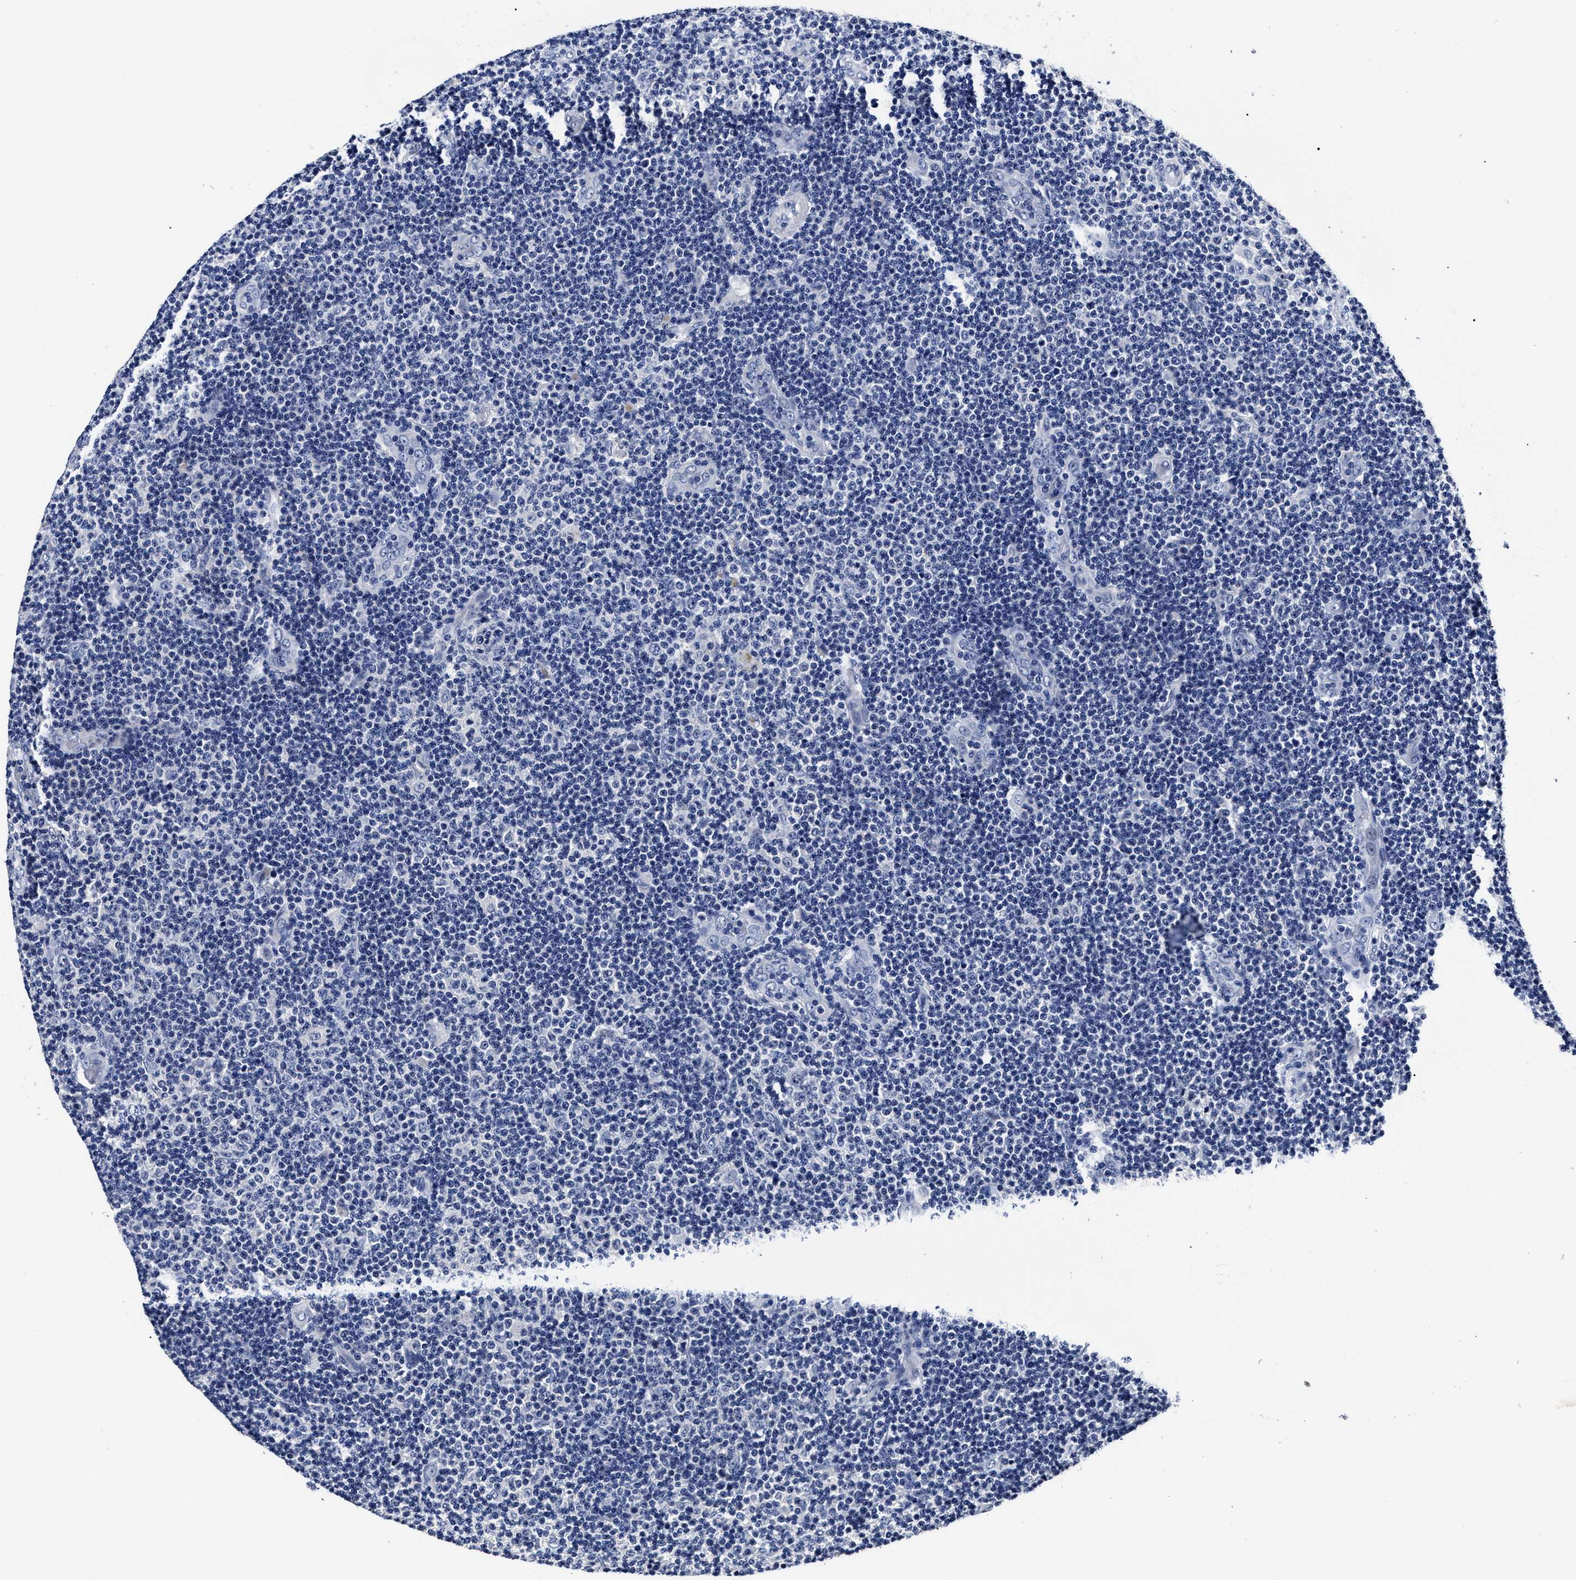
{"staining": {"intensity": "negative", "quantity": "none", "location": "none"}, "tissue": "lymphoma", "cell_type": "Tumor cells", "image_type": "cancer", "snomed": [{"axis": "morphology", "description": "Malignant lymphoma, non-Hodgkin's type, Low grade"}, {"axis": "topography", "description": "Lymph node"}], "caption": "Immunohistochemistry of human low-grade malignant lymphoma, non-Hodgkin's type reveals no positivity in tumor cells.", "gene": "OLFML2A", "patient": {"sex": "male", "age": 83}}